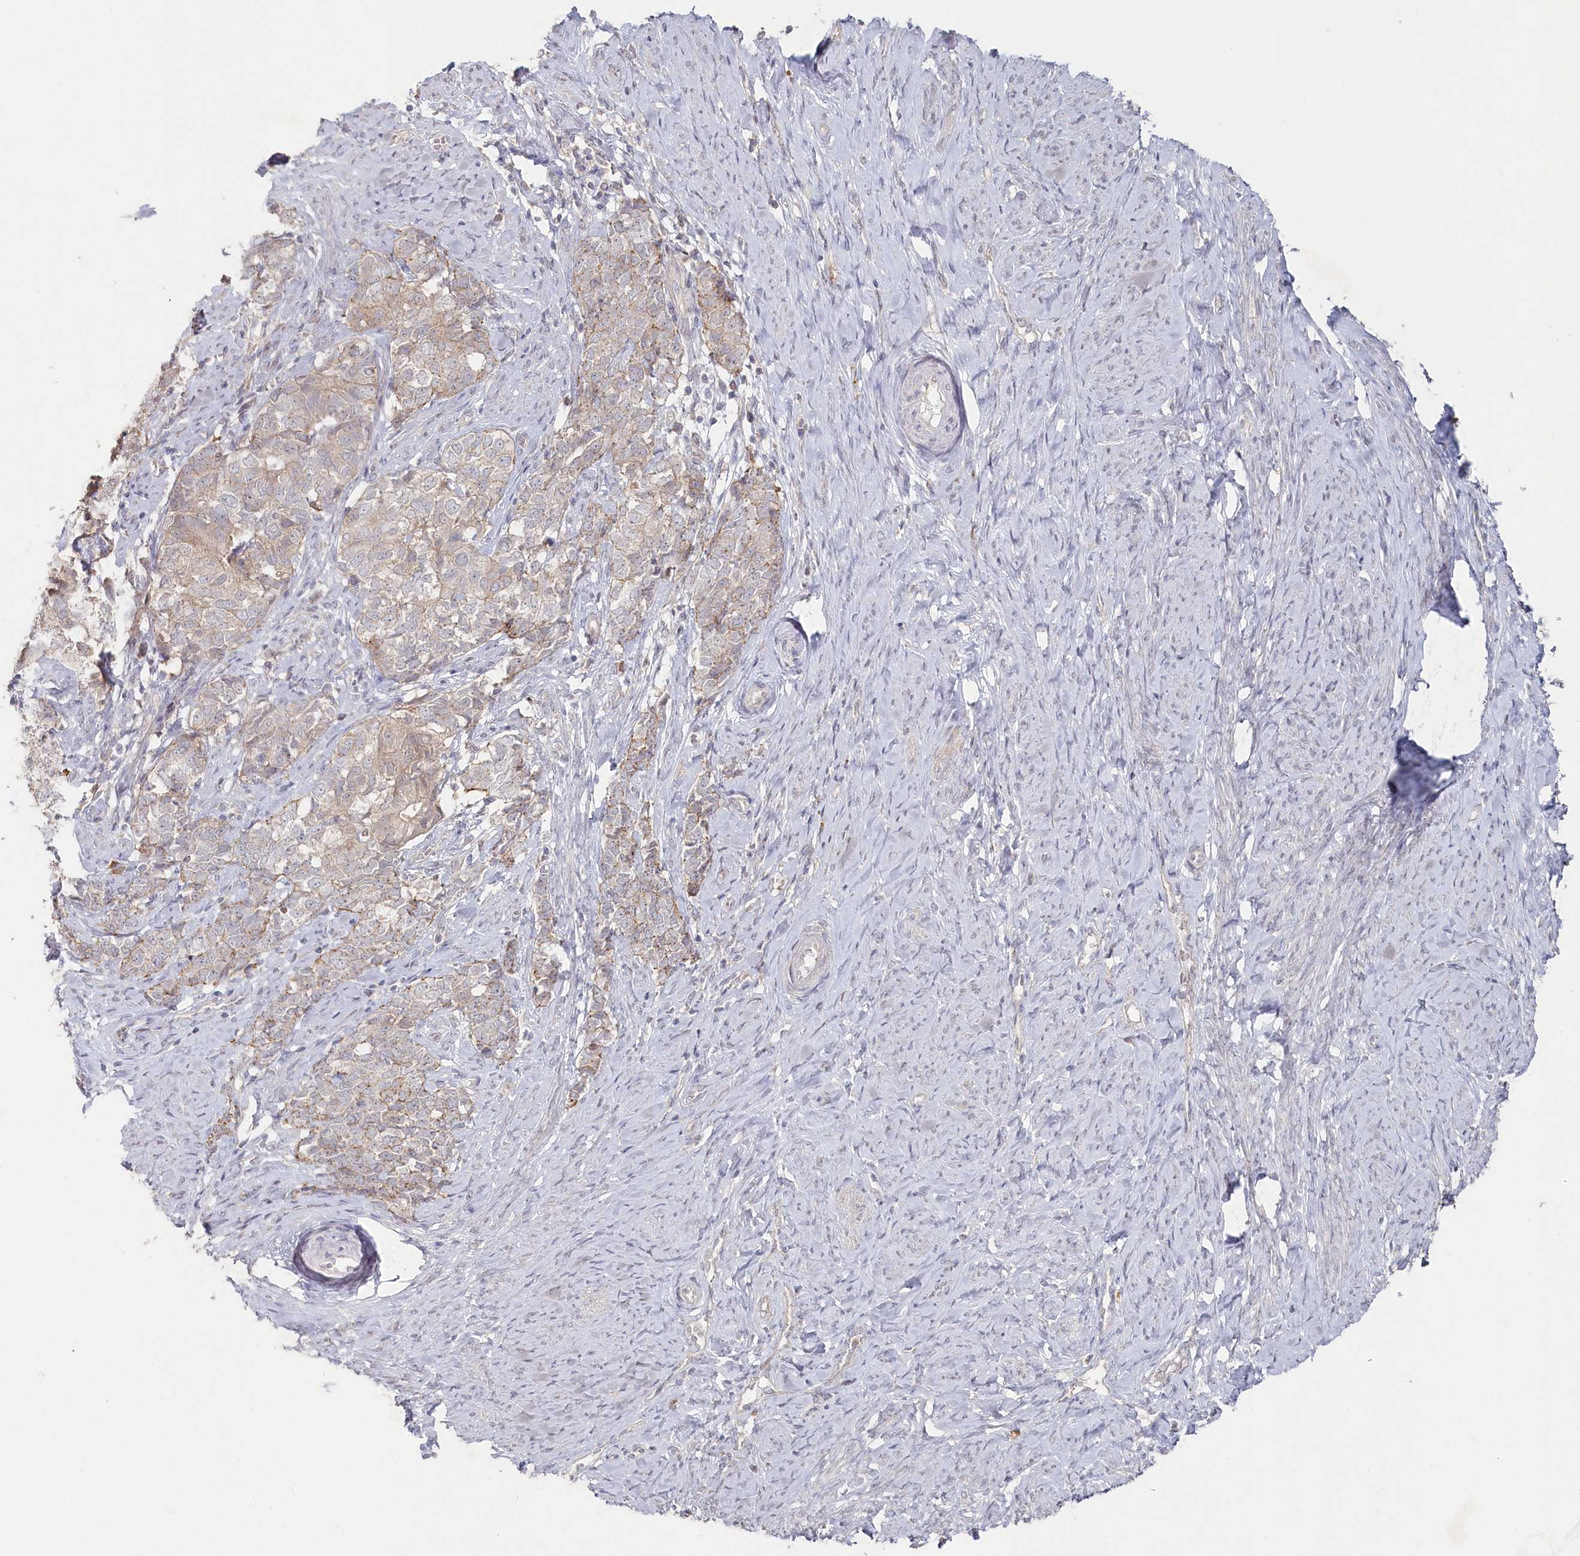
{"staining": {"intensity": "negative", "quantity": "none", "location": "none"}, "tissue": "cervical cancer", "cell_type": "Tumor cells", "image_type": "cancer", "snomed": [{"axis": "morphology", "description": "Squamous cell carcinoma, NOS"}, {"axis": "topography", "description": "Cervix"}], "caption": "This is an immunohistochemistry histopathology image of cervical squamous cell carcinoma. There is no positivity in tumor cells.", "gene": "TGFBRAP1", "patient": {"sex": "female", "age": 63}}